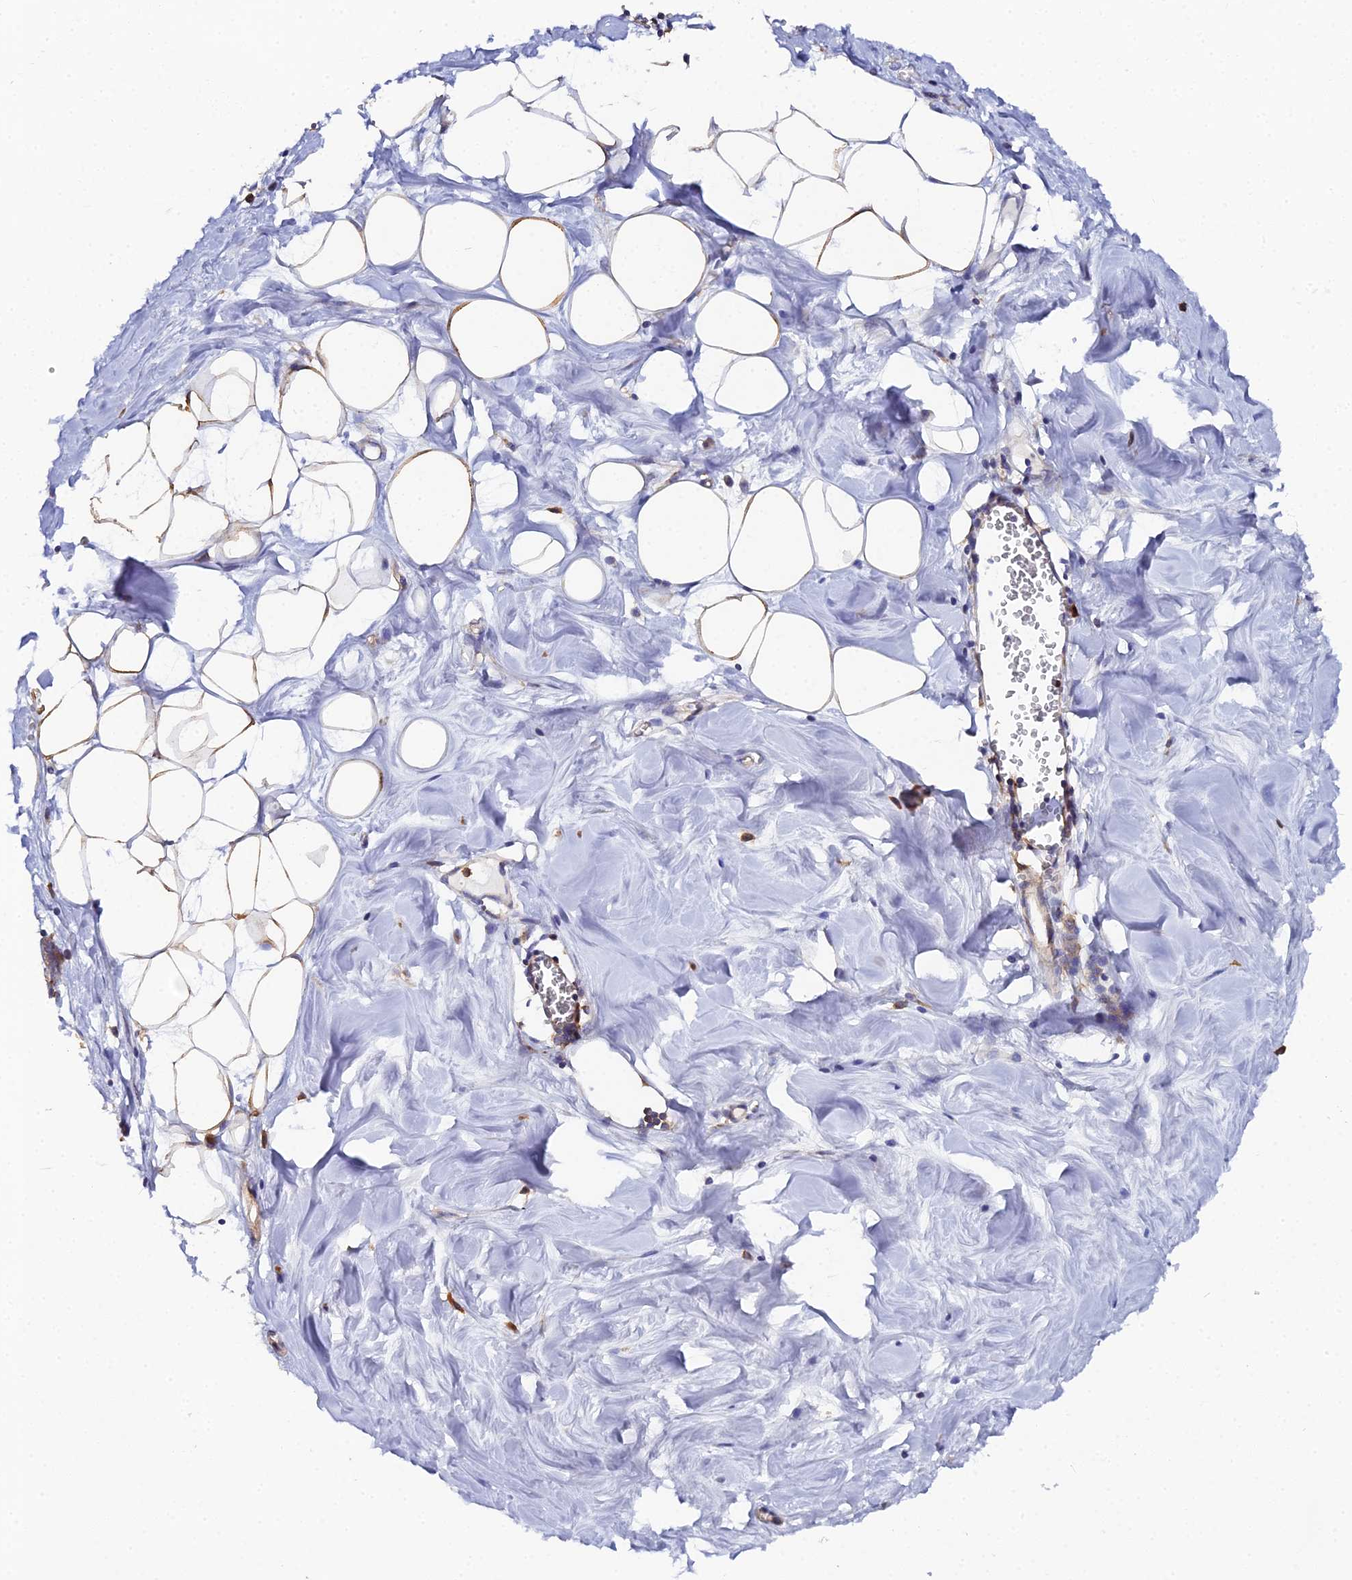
{"staining": {"intensity": "moderate", "quantity": "25%-75%", "location": "cytoplasmic/membranous"}, "tissue": "breast", "cell_type": "Adipocytes", "image_type": "normal", "snomed": [{"axis": "morphology", "description": "Normal tissue, NOS"}, {"axis": "topography", "description": "Breast"}], "caption": "Adipocytes exhibit moderate cytoplasmic/membranous positivity in about 25%-75% of cells in normal breast. The staining is performed using DAB (3,3'-diaminobenzidine) brown chromogen to label protein expression. The nuclei are counter-stained blue using hematoxylin.", "gene": "GNG5B", "patient": {"sex": "female", "age": 27}}